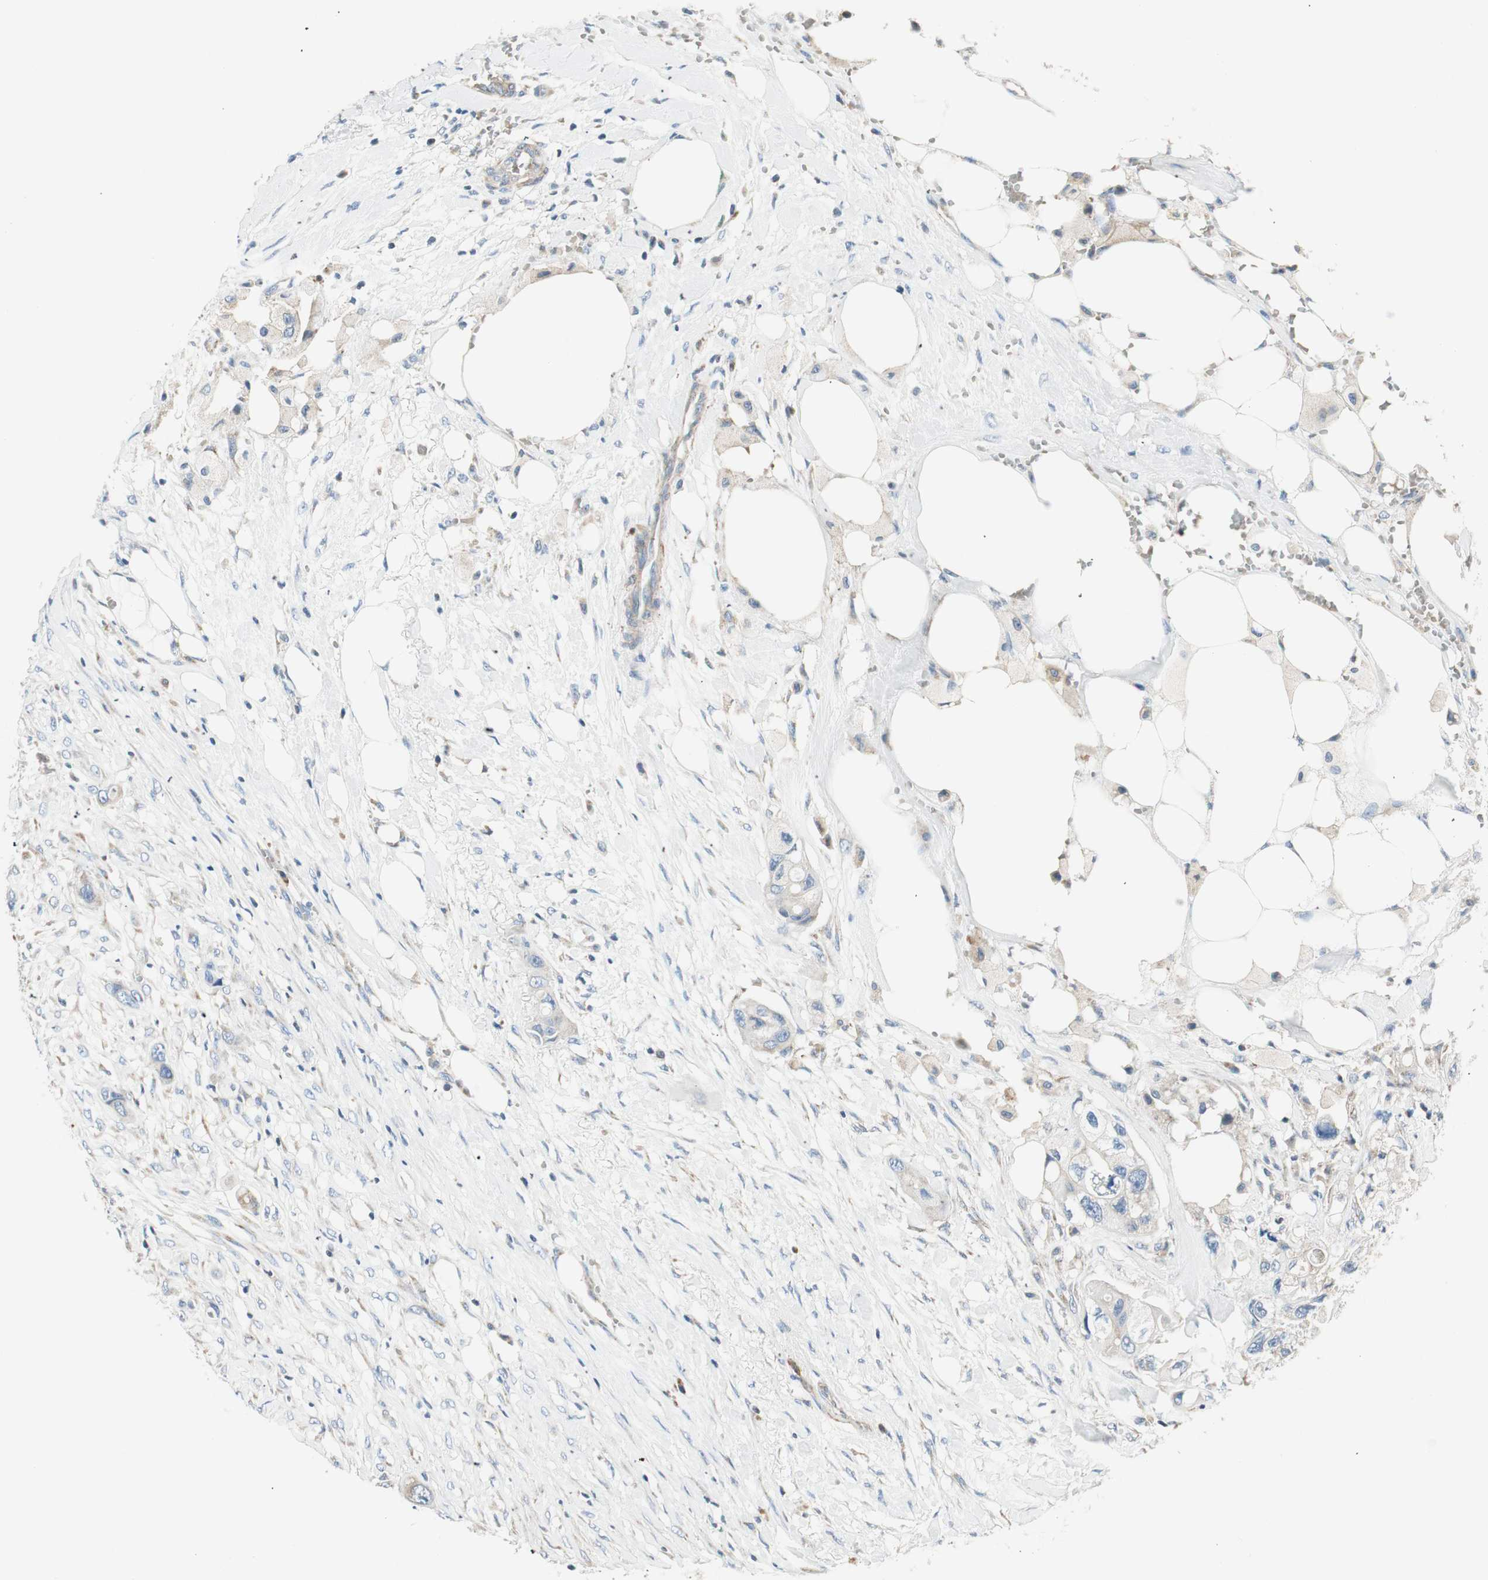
{"staining": {"intensity": "negative", "quantity": "none", "location": "none"}, "tissue": "colorectal cancer", "cell_type": "Tumor cells", "image_type": "cancer", "snomed": [{"axis": "morphology", "description": "Adenocarcinoma, NOS"}, {"axis": "topography", "description": "Colon"}], "caption": "This is an IHC photomicrograph of colorectal adenocarcinoma. There is no positivity in tumor cells.", "gene": "RORB", "patient": {"sex": "female", "age": 57}}